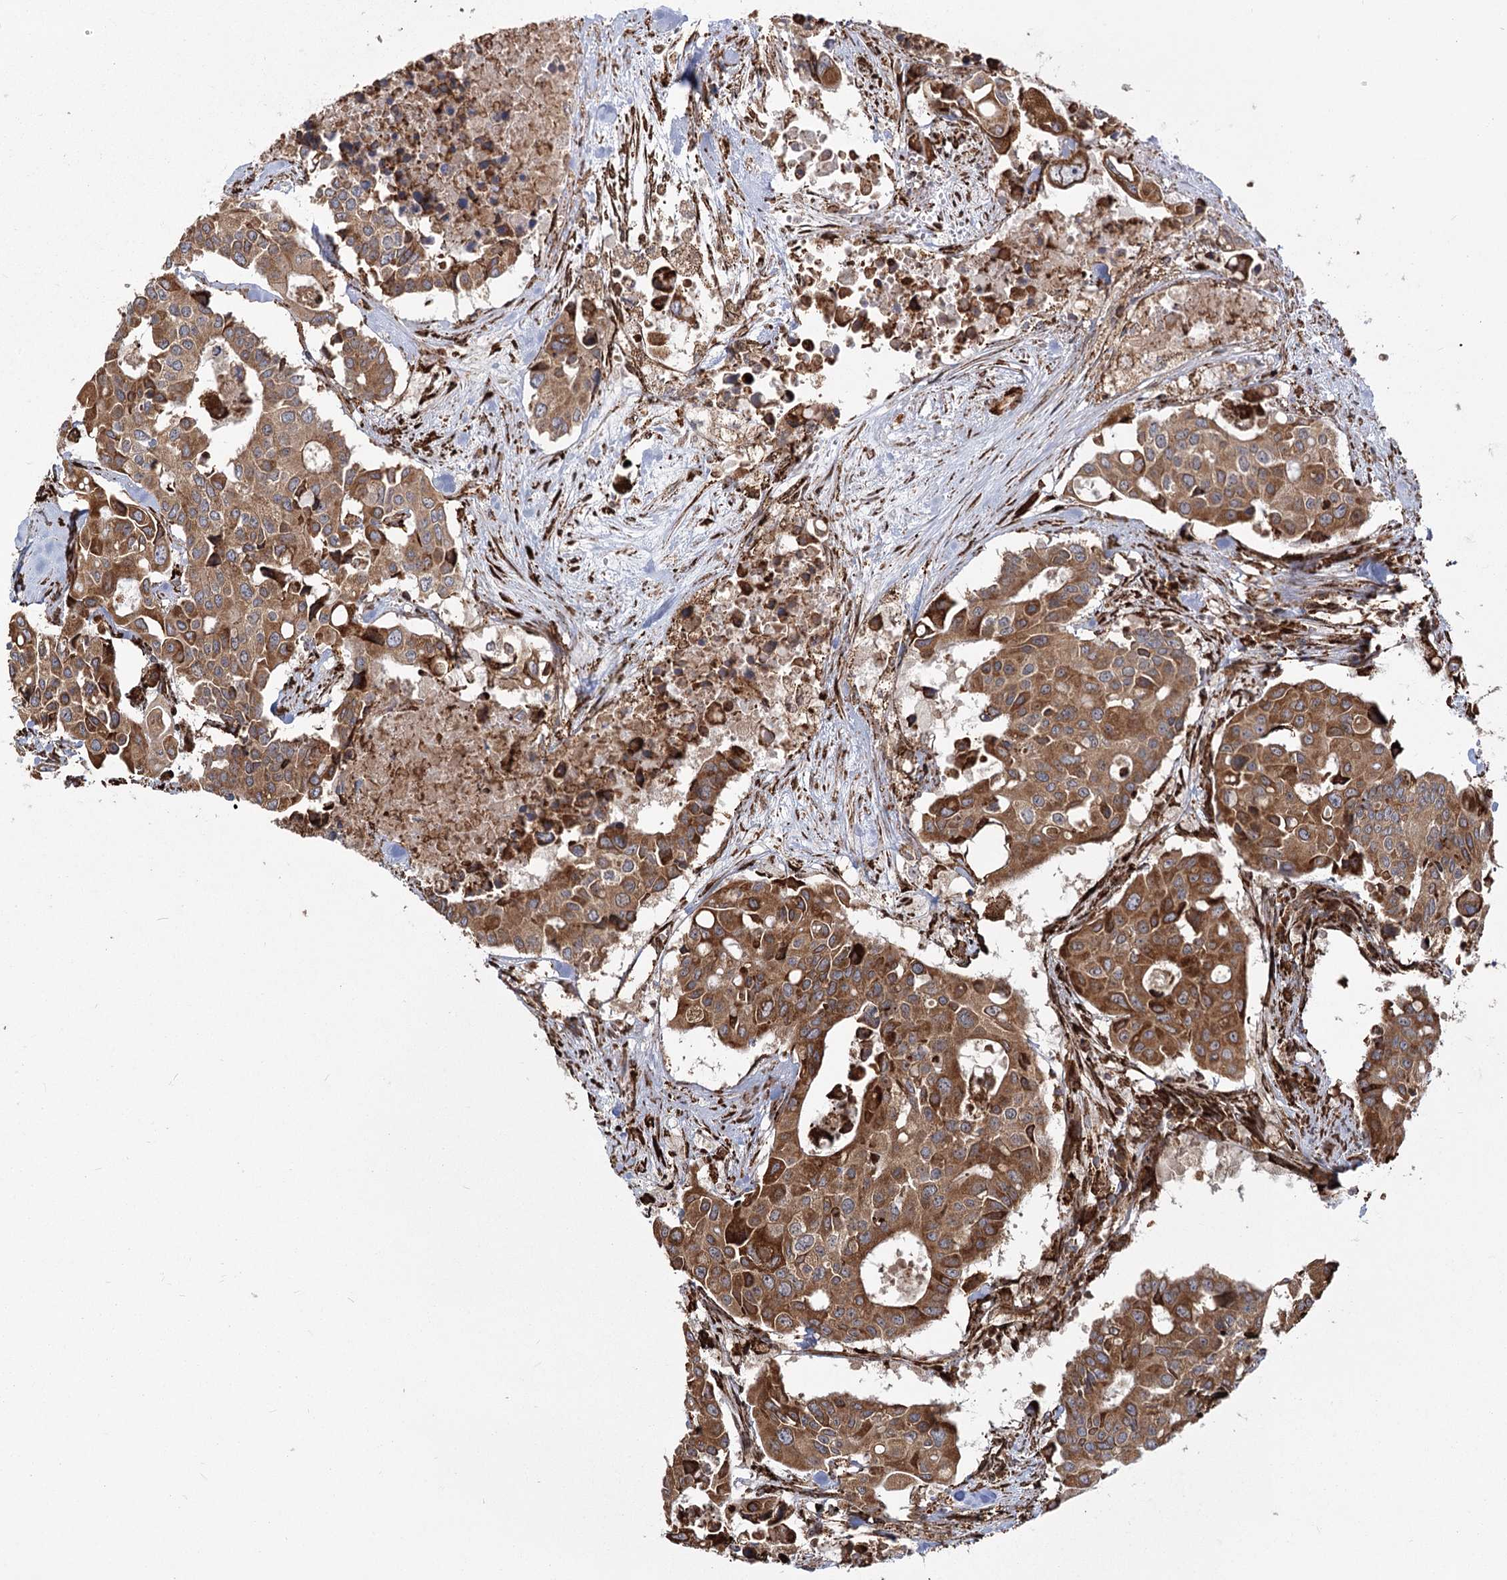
{"staining": {"intensity": "moderate", "quantity": ">75%", "location": "cytoplasmic/membranous"}, "tissue": "colorectal cancer", "cell_type": "Tumor cells", "image_type": "cancer", "snomed": [{"axis": "morphology", "description": "Adenocarcinoma, NOS"}, {"axis": "topography", "description": "Colon"}], "caption": "Protein expression analysis of human colorectal cancer (adenocarcinoma) reveals moderate cytoplasmic/membranous staining in about >75% of tumor cells.", "gene": "FAM13A", "patient": {"sex": "male", "age": 77}}